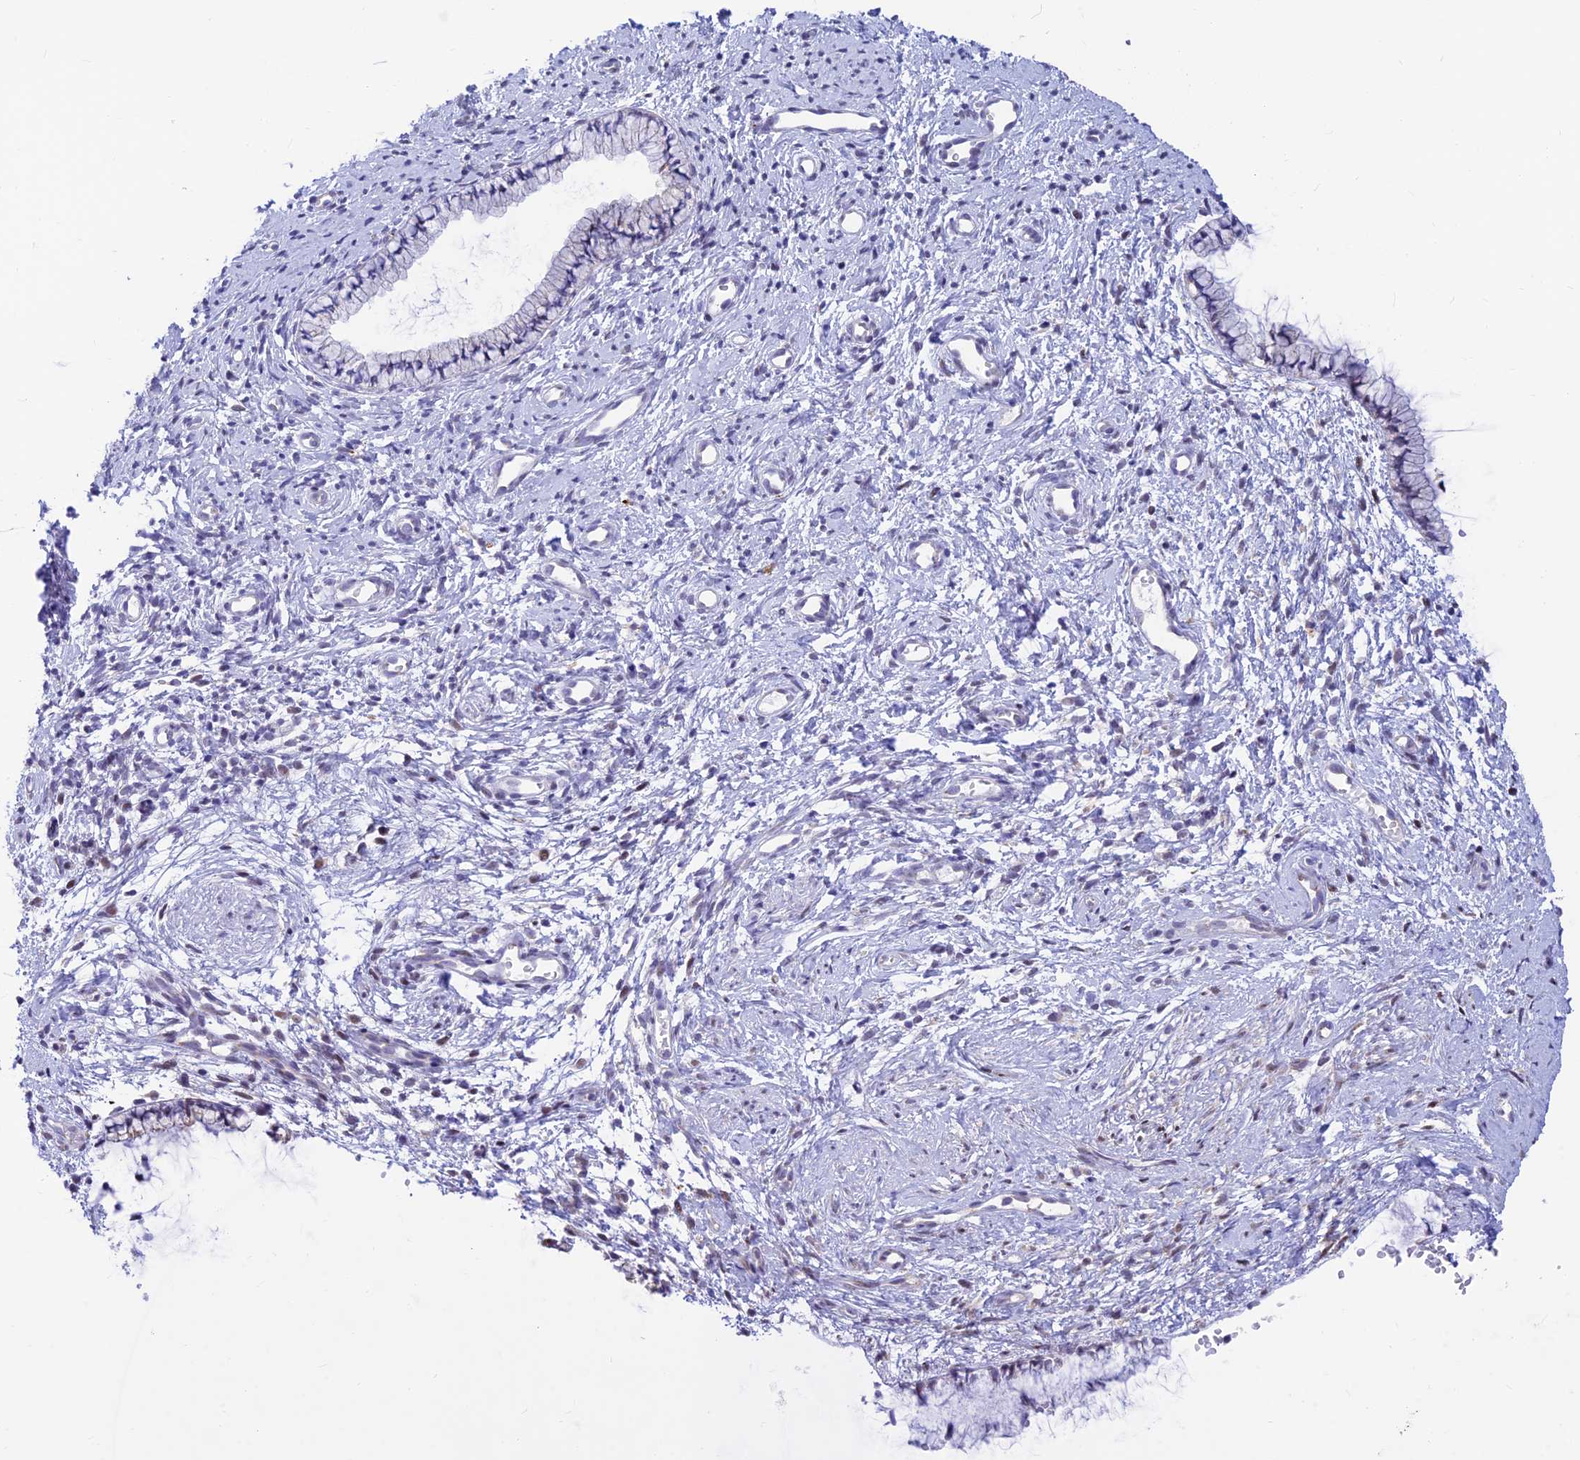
{"staining": {"intensity": "weak", "quantity": "<25%", "location": "cytoplasmic/membranous"}, "tissue": "cervix", "cell_type": "Glandular cells", "image_type": "normal", "snomed": [{"axis": "morphology", "description": "Normal tissue, NOS"}, {"axis": "topography", "description": "Cervix"}], "caption": "DAB (3,3'-diaminobenzidine) immunohistochemical staining of benign human cervix reveals no significant expression in glandular cells. Nuclei are stained in blue.", "gene": "INKA1", "patient": {"sex": "female", "age": 57}}